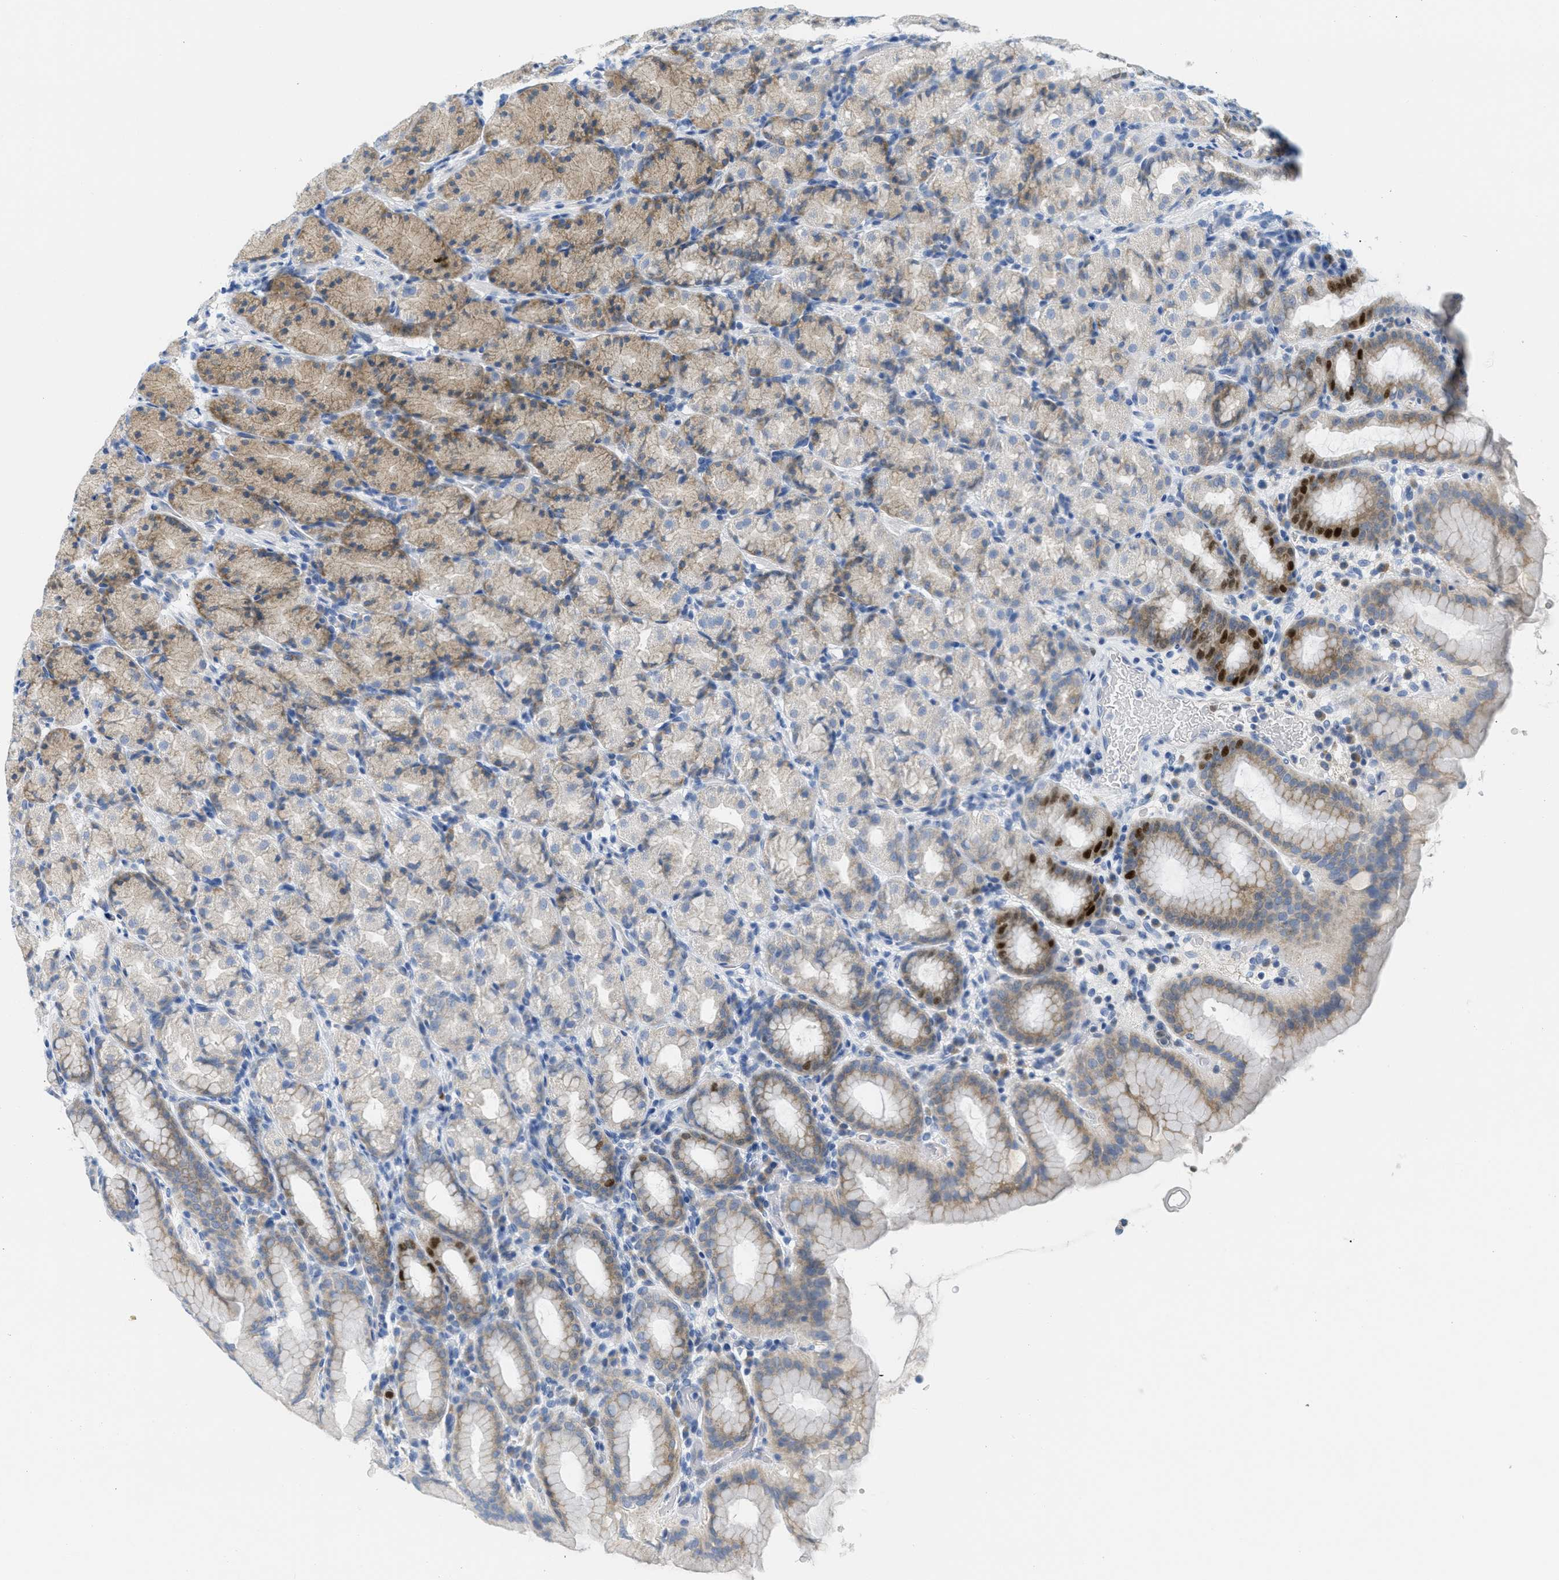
{"staining": {"intensity": "moderate", "quantity": "25%-75%", "location": "cytoplasmic/membranous,nuclear"}, "tissue": "stomach", "cell_type": "Glandular cells", "image_type": "normal", "snomed": [{"axis": "morphology", "description": "Normal tissue, NOS"}, {"axis": "topography", "description": "Stomach, upper"}], "caption": "Benign stomach was stained to show a protein in brown. There is medium levels of moderate cytoplasmic/membranous,nuclear positivity in approximately 25%-75% of glandular cells. The staining was performed using DAB (3,3'-diaminobenzidine) to visualize the protein expression in brown, while the nuclei were stained in blue with hematoxylin (Magnification: 20x).", "gene": "ORC6", "patient": {"sex": "male", "age": 68}}